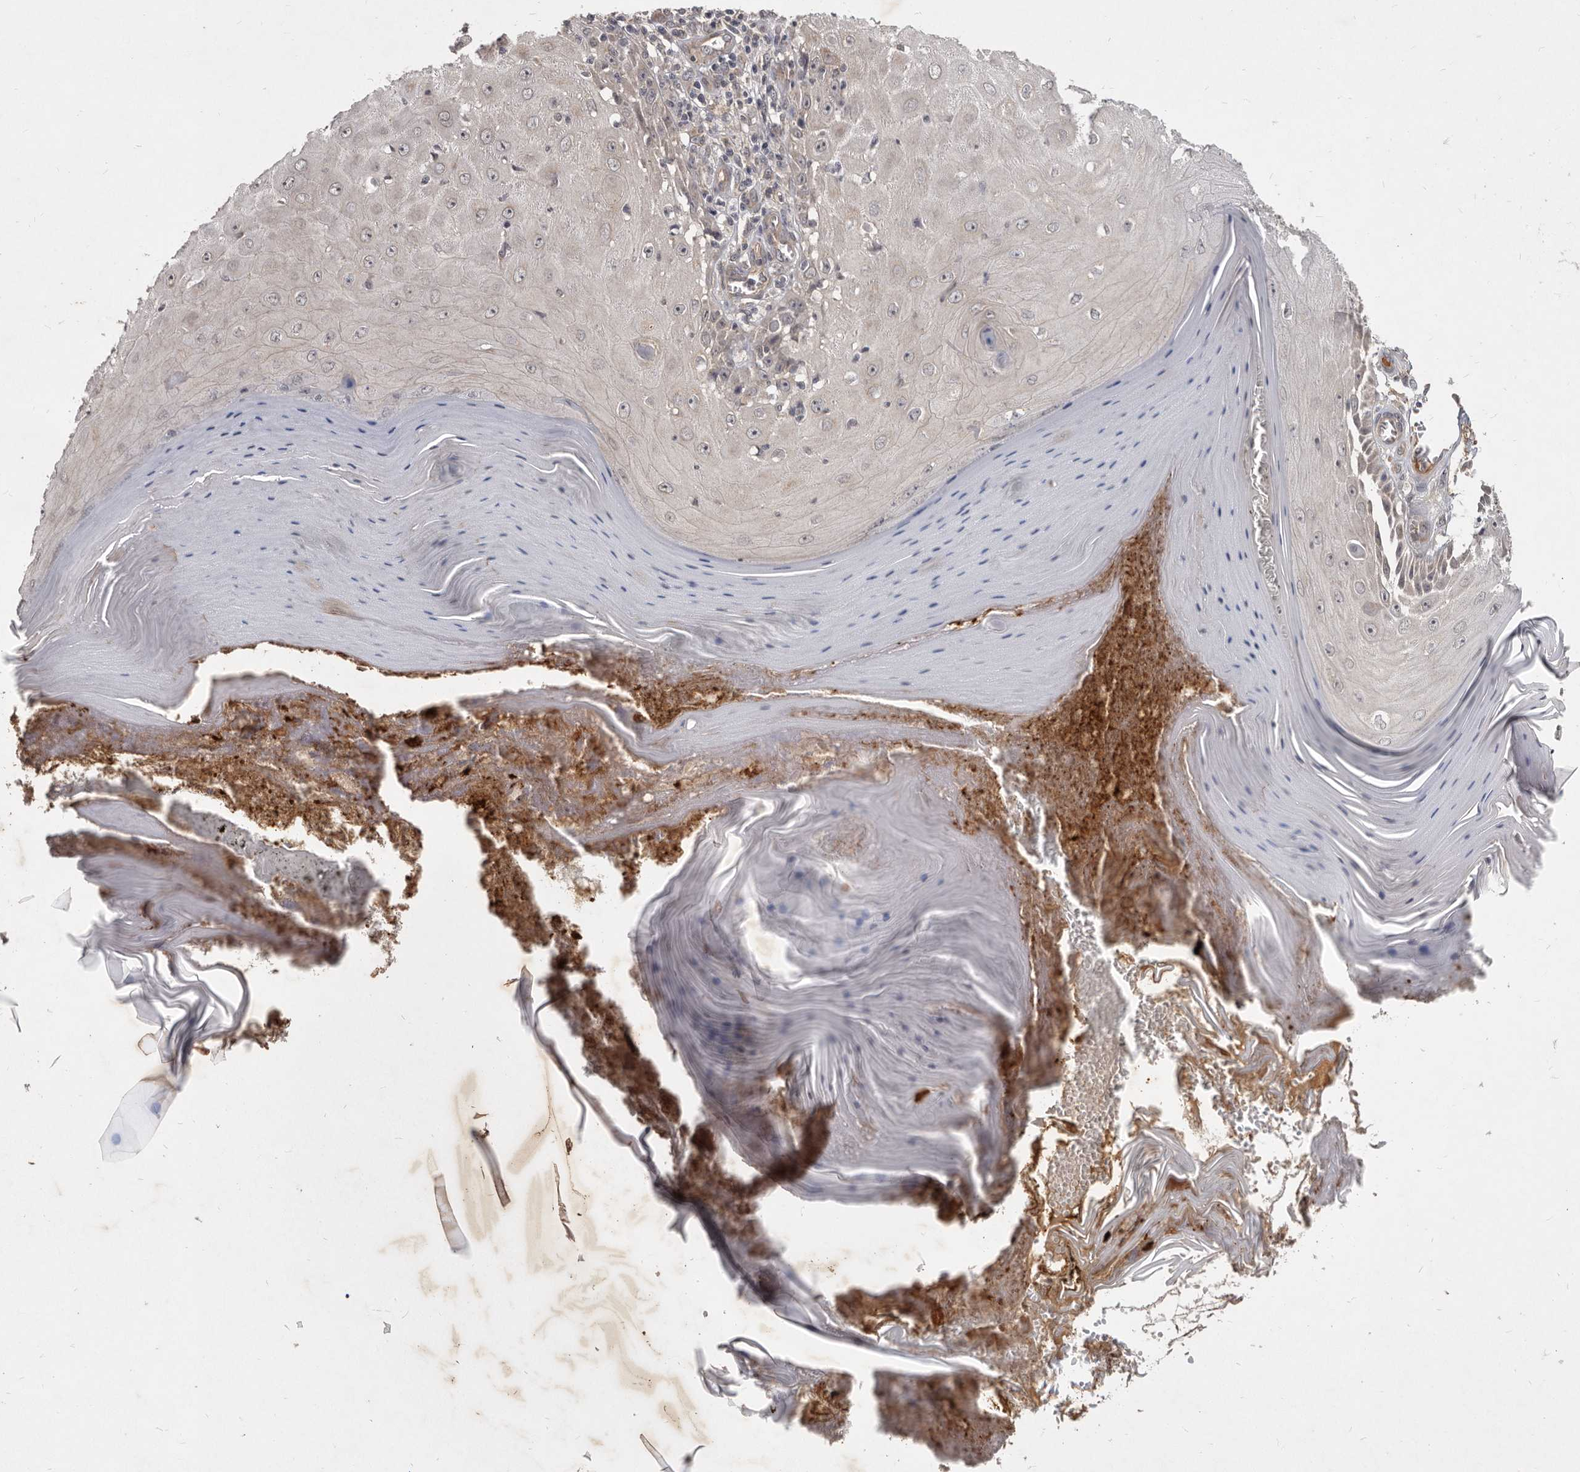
{"staining": {"intensity": "negative", "quantity": "none", "location": "none"}, "tissue": "skin cancer", "cell_type": "Tumor cells", "image_type": "cancer", "snomed": [{"axis": "morphology", "description": "Squamous cell carcinoma, NOS"}, {"axis": "topography", "description": "Skin"}], "caption": "The immunohistochemistry photomicrograph has no significant staining in tumor cells of skin cancer tissue.", "gene": "DNAJC28", "patient": {"sex": "female", "age": 73}}